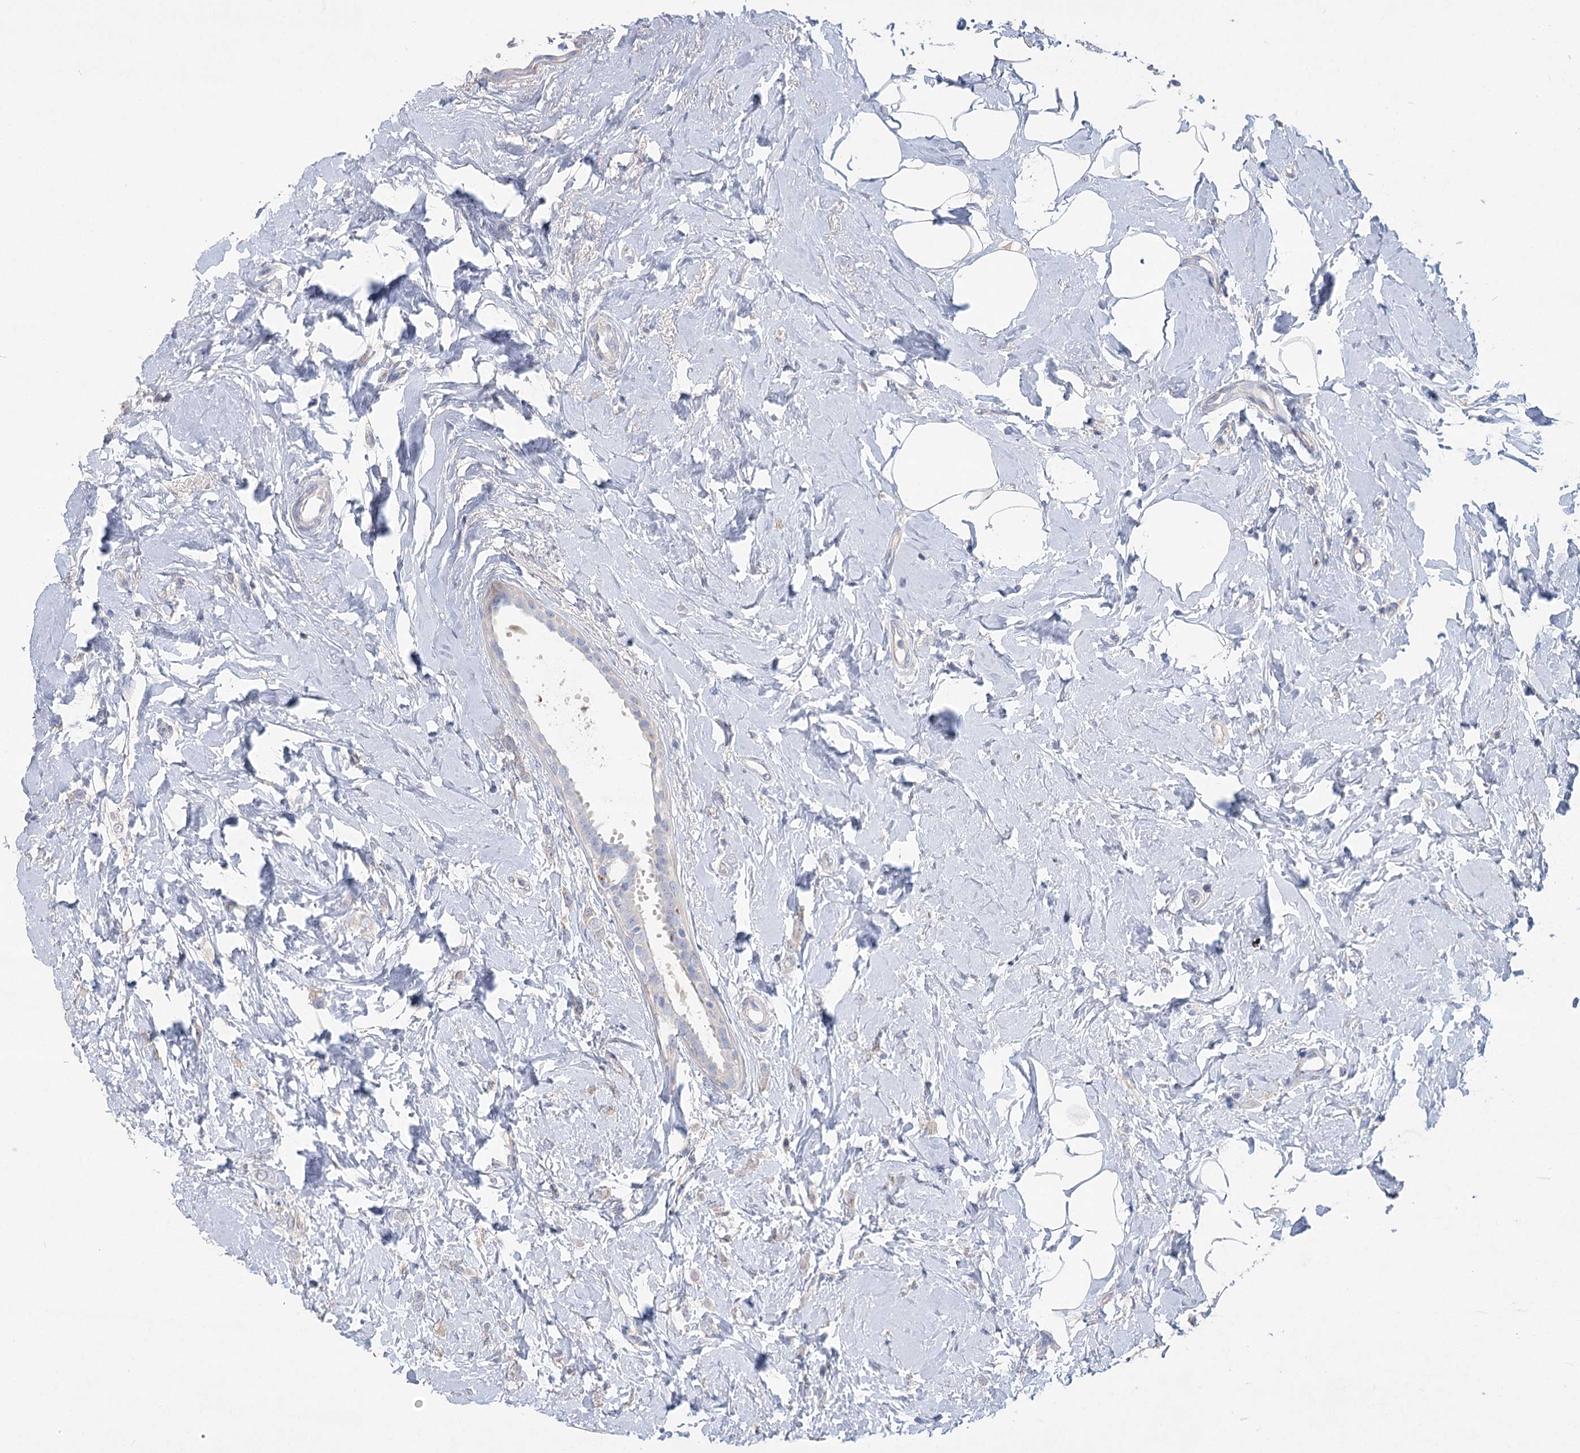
{"staining": {"intensity": "negative", "quantity": "none", "location": "none"}, "tissue": "breast cancer", "cell_type": "Tumor cells", "image_type": "cancer", "snomed": [{"axis": "morphology", "description": "Lobular carcinoma"}, {"axis": "topography", "description": "Breast"}], "caption": "Breast cancer was stained to show a protein in brown. There is no significant positivity in tumor cells.", "gene": "SLC9A3", "patient": {"sex": "female", "age": 47}}